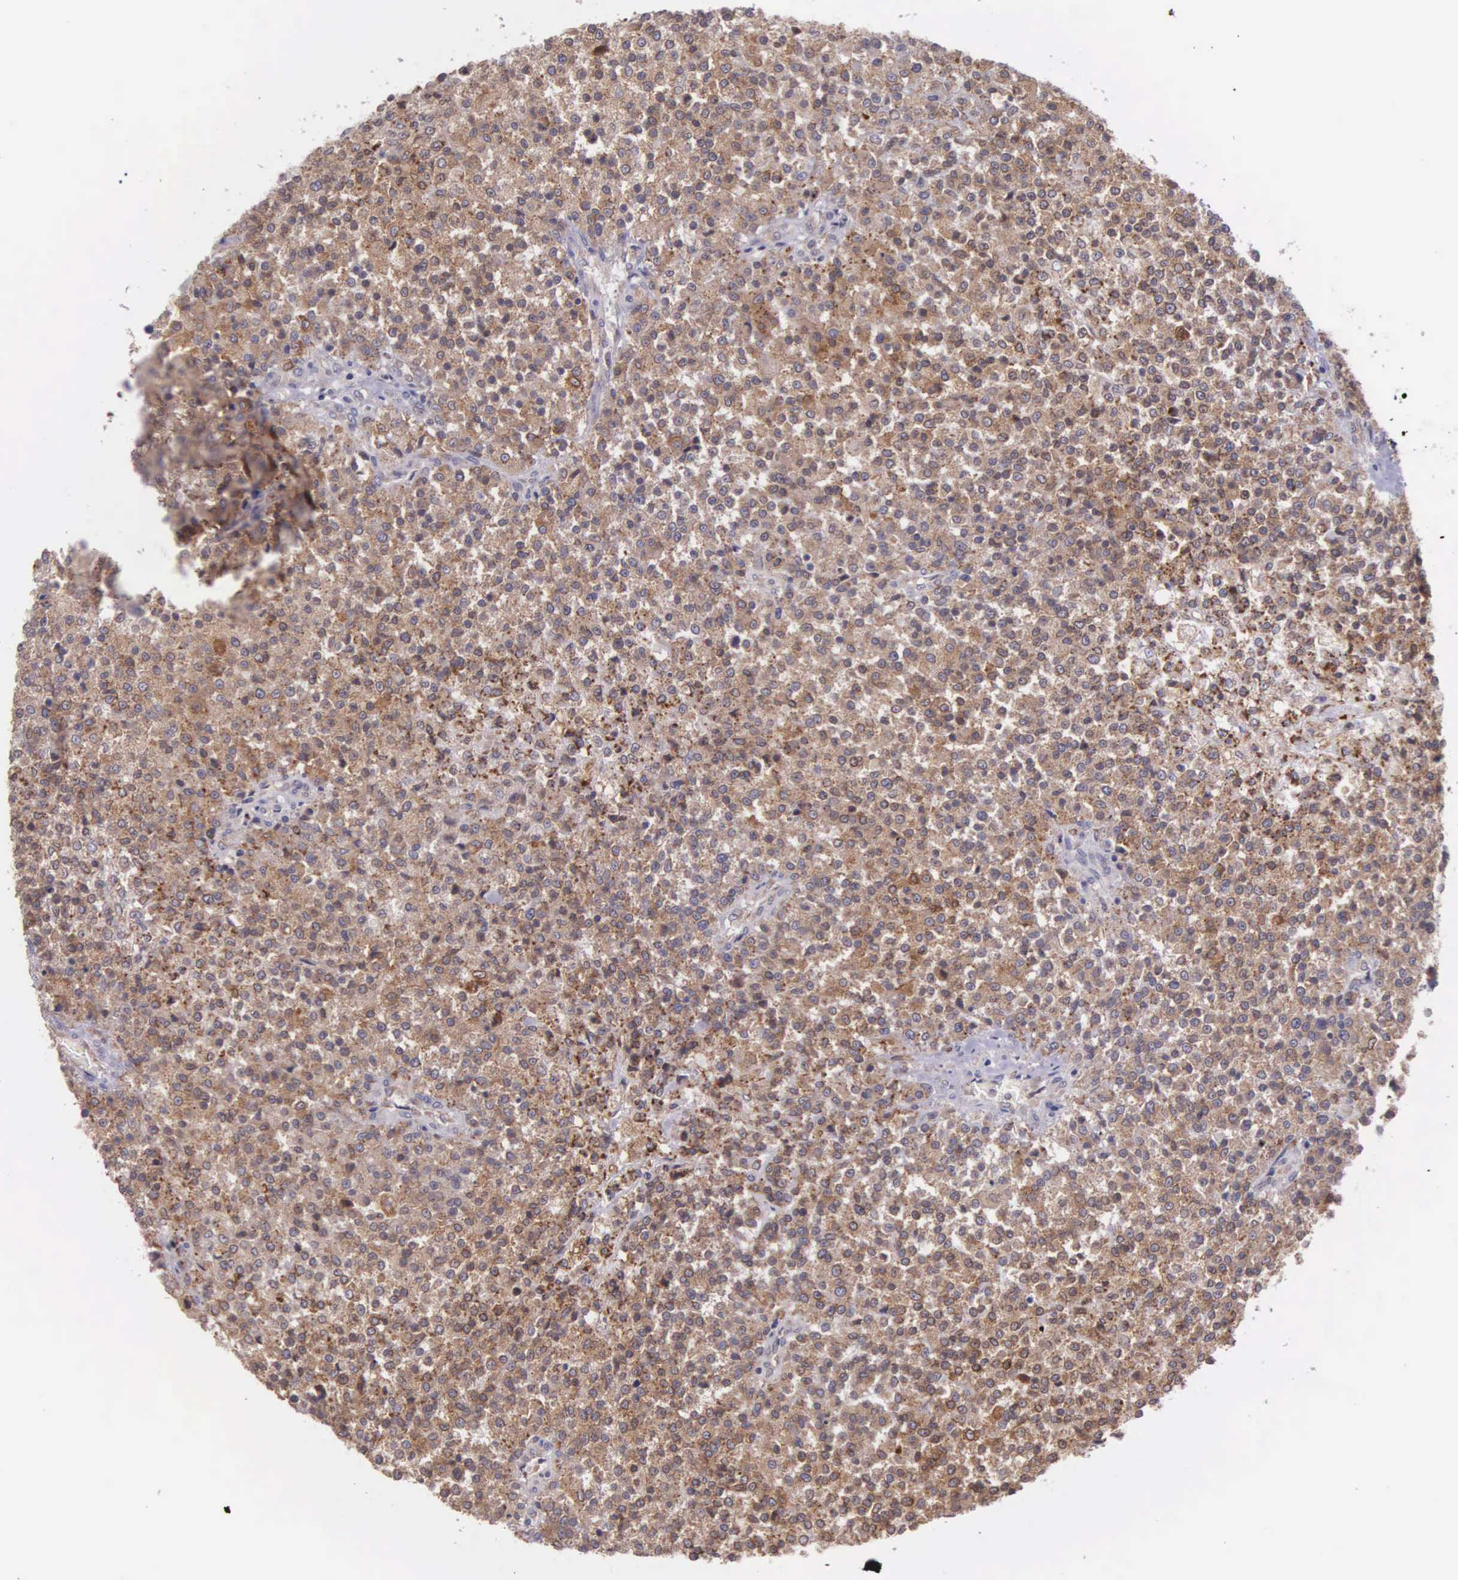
{"staining": {"intensity": "strong", "quantity": ">75%", "location": "cytoplasmic/membranous"}, "tissue": "testis cancer", "cell_type": "Tumor cells", "image_type": "cancer", "snomed": [{"axis": "morphology", "description": "Seminoma, NOS"}, {"axis": "topography", "description": "Testis"}], "caption": "Testis seminoma was stained to show a protein in brown. There is high levels of strong cytoplasmic/membranous positivity in approximately >75% of tumor cells. Immunohistochemistry (ihc) stains the protein in brown and the nuclei are stained blue.", "gene": "NSDHL", "patient": {"sex": "male", "age": 59}}